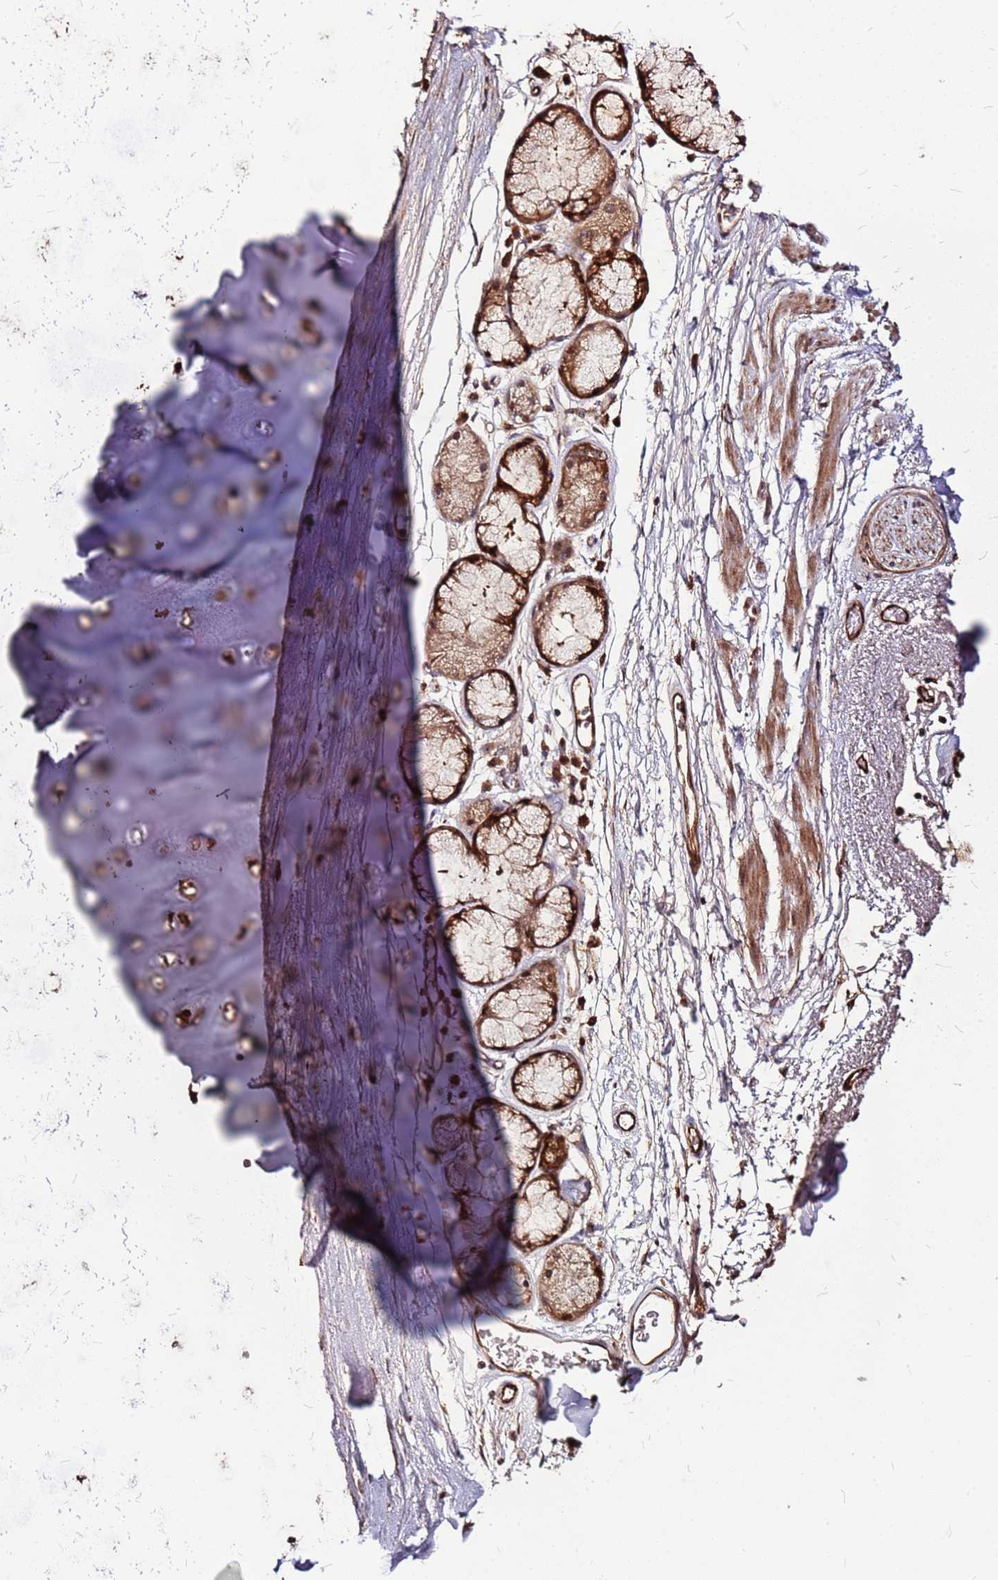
{"staining": {"intensity": "strong", "quantity": ">75%", "location": "cytoplasmic/membranous"}, "tissue": "soft tissue", "cell_type": "Chondrocytes", "image_type": "normal", "snomed": [{"axis": "morphology", "description": "Normal tissue, NOS"}, {"axis": "topography", "description": "Cartilage tissue"}], "caption": "Normal soft tissue shows strong cytoplasmic/membranous staining in about >75% of chondrocytes.", "gene": "LYPLAL1", "patient": {"sex": "male", "age": 73}}